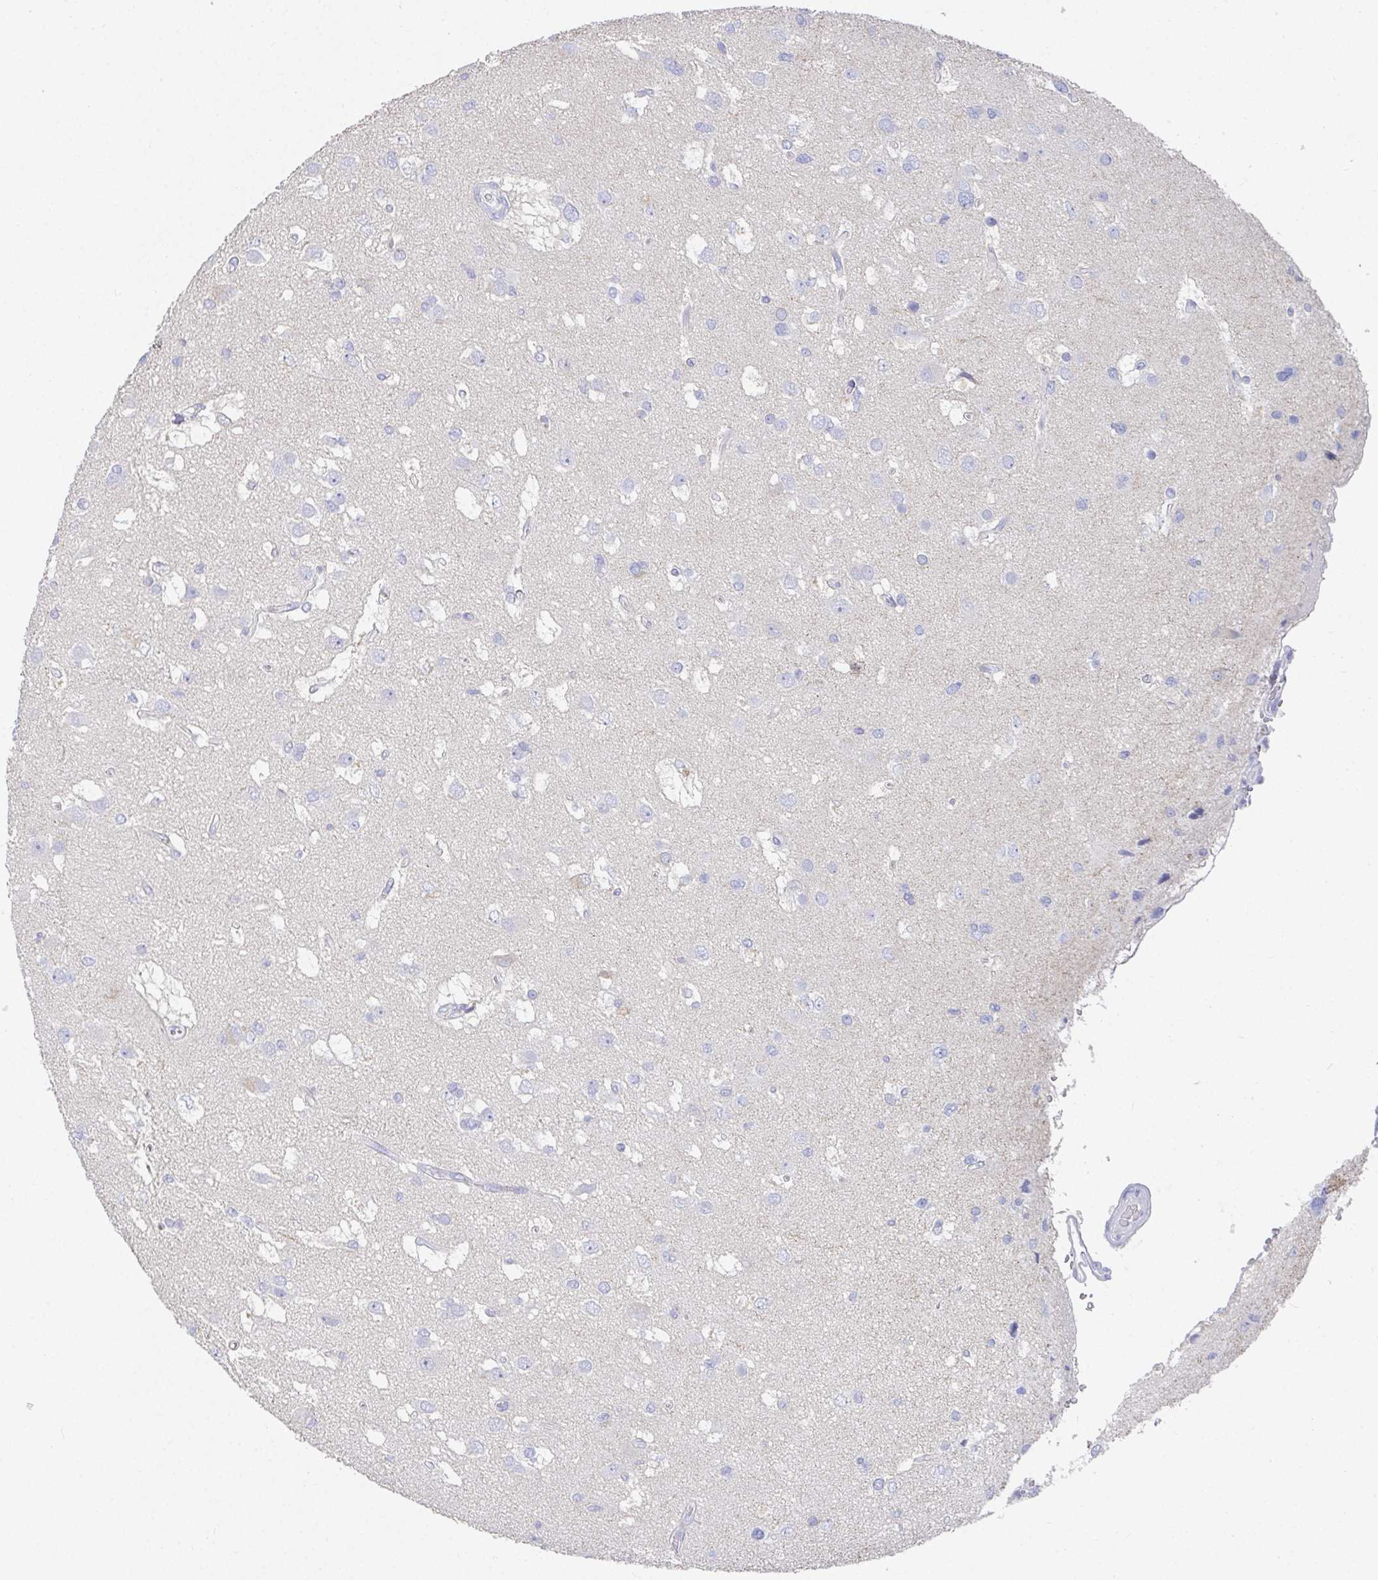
{"staining": {"intensity": "negative", "quantity": "none", "location": "none"}, "tissue": "glioma", "cell_type": "Tumor cells", "image_type": "cancer", "snomed": [{"axis": "morphology", "description": "Glioma, malignant, High grade"}, {"axis": "topography", "description": "Brain"}], "caption": "Immunohistochemistry image of neoplastic tissue: human malignant glioma (high-grade) stained with DAB reveals no significant protein positivity in tumor cells.", "gene": "GRIA1", "patient": {"sex": "male", "age": 53}}